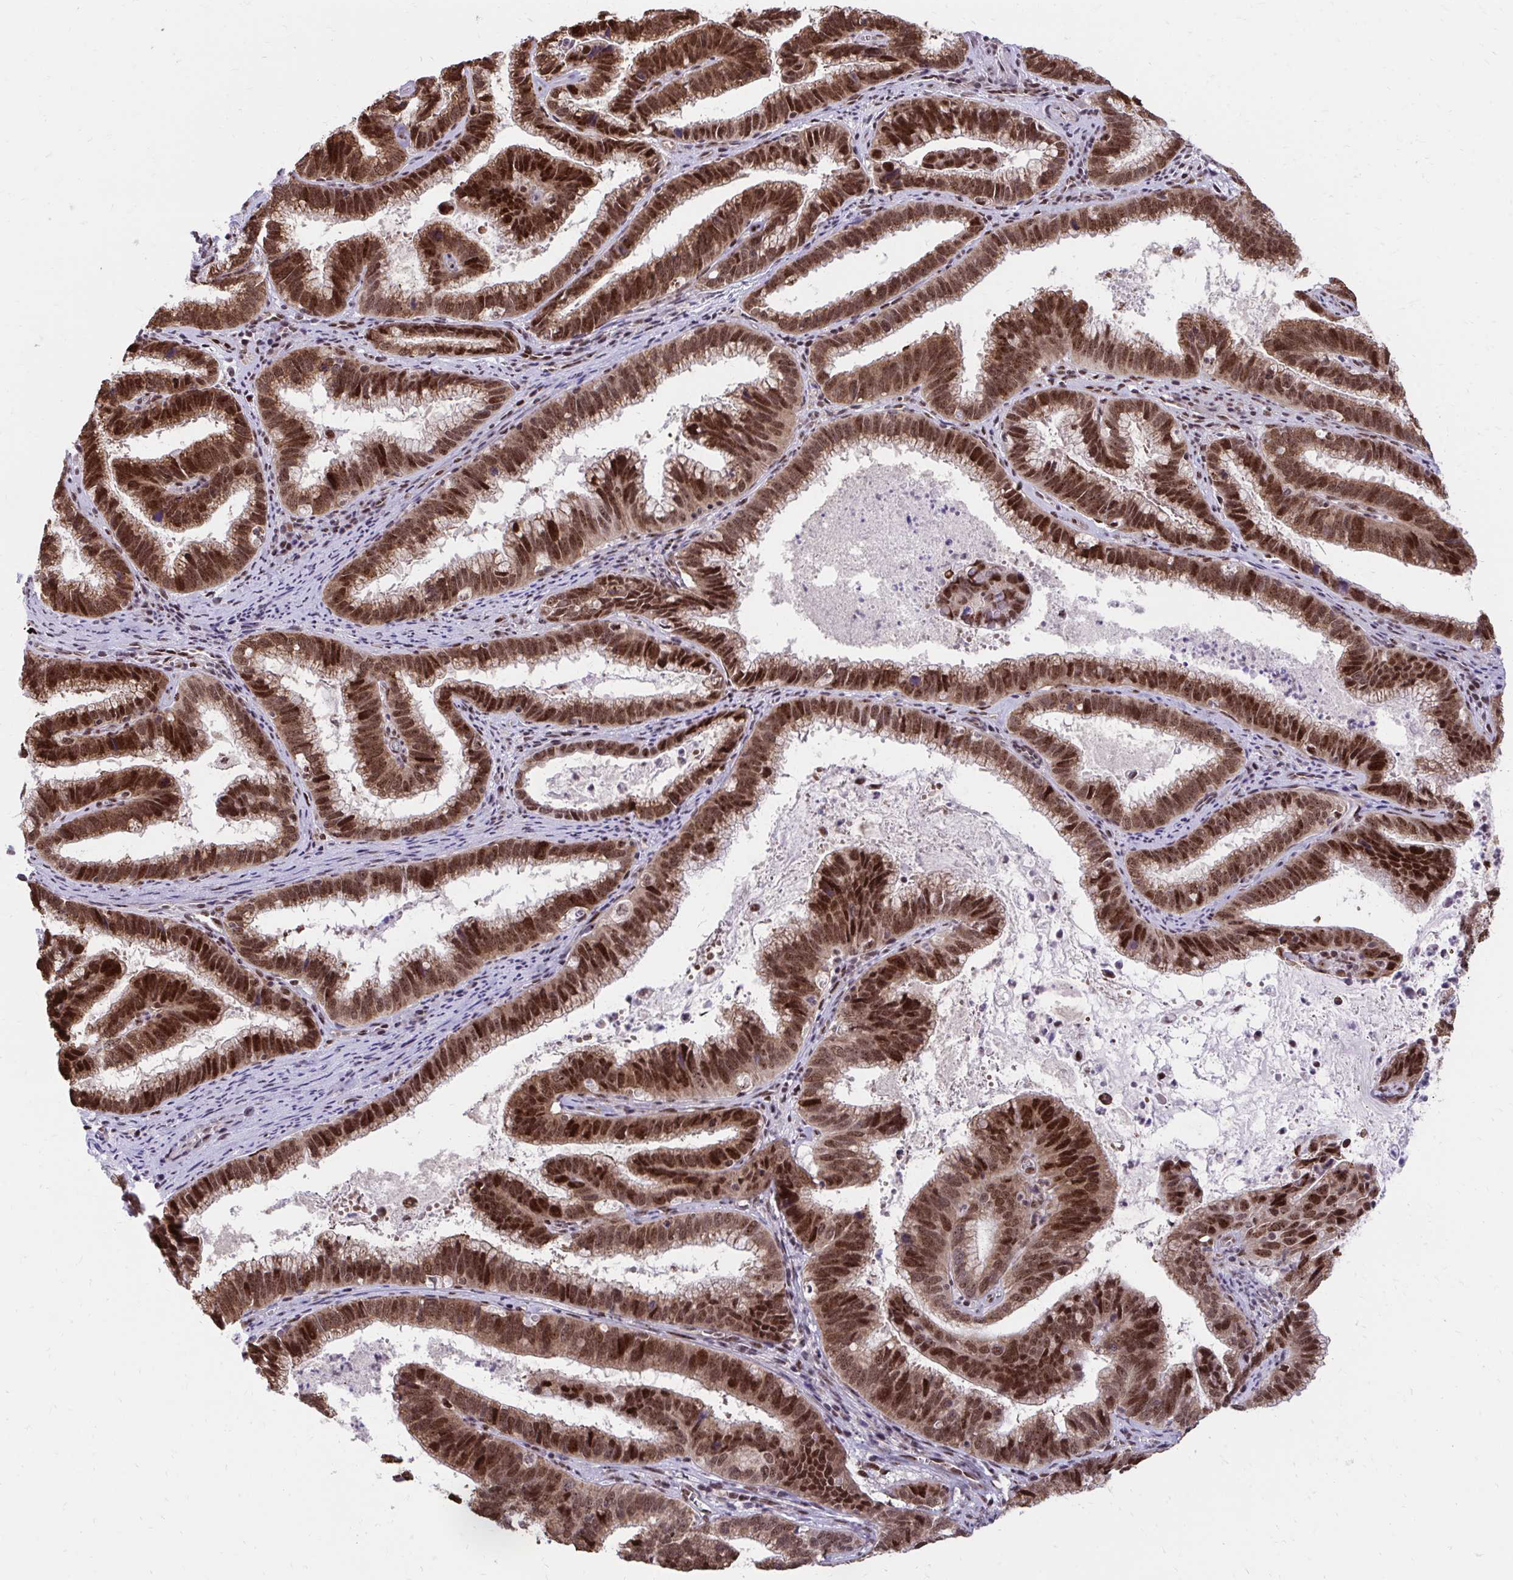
{"staining": {"intensity": "strong", "quantity": ">75%", "location": "nuclear"}, "tissue": "cervical cancer", "cell_type": "Tumor cells", "image_type": "cancer", "snomed": [{"axis": "morphology", "description": "Adenocarcinoma, NOS"}, {"axis": "topography", "description": "Cervix"}], "caption": "Protein positivity by immunohistochemistry (IHC) exhibits strong nuclear staining in approximately >75% of tumor cells in adenocarcinoma (cervical).", "gene": "HOXA4", "patient": {"sex": "female", "age": 61}}